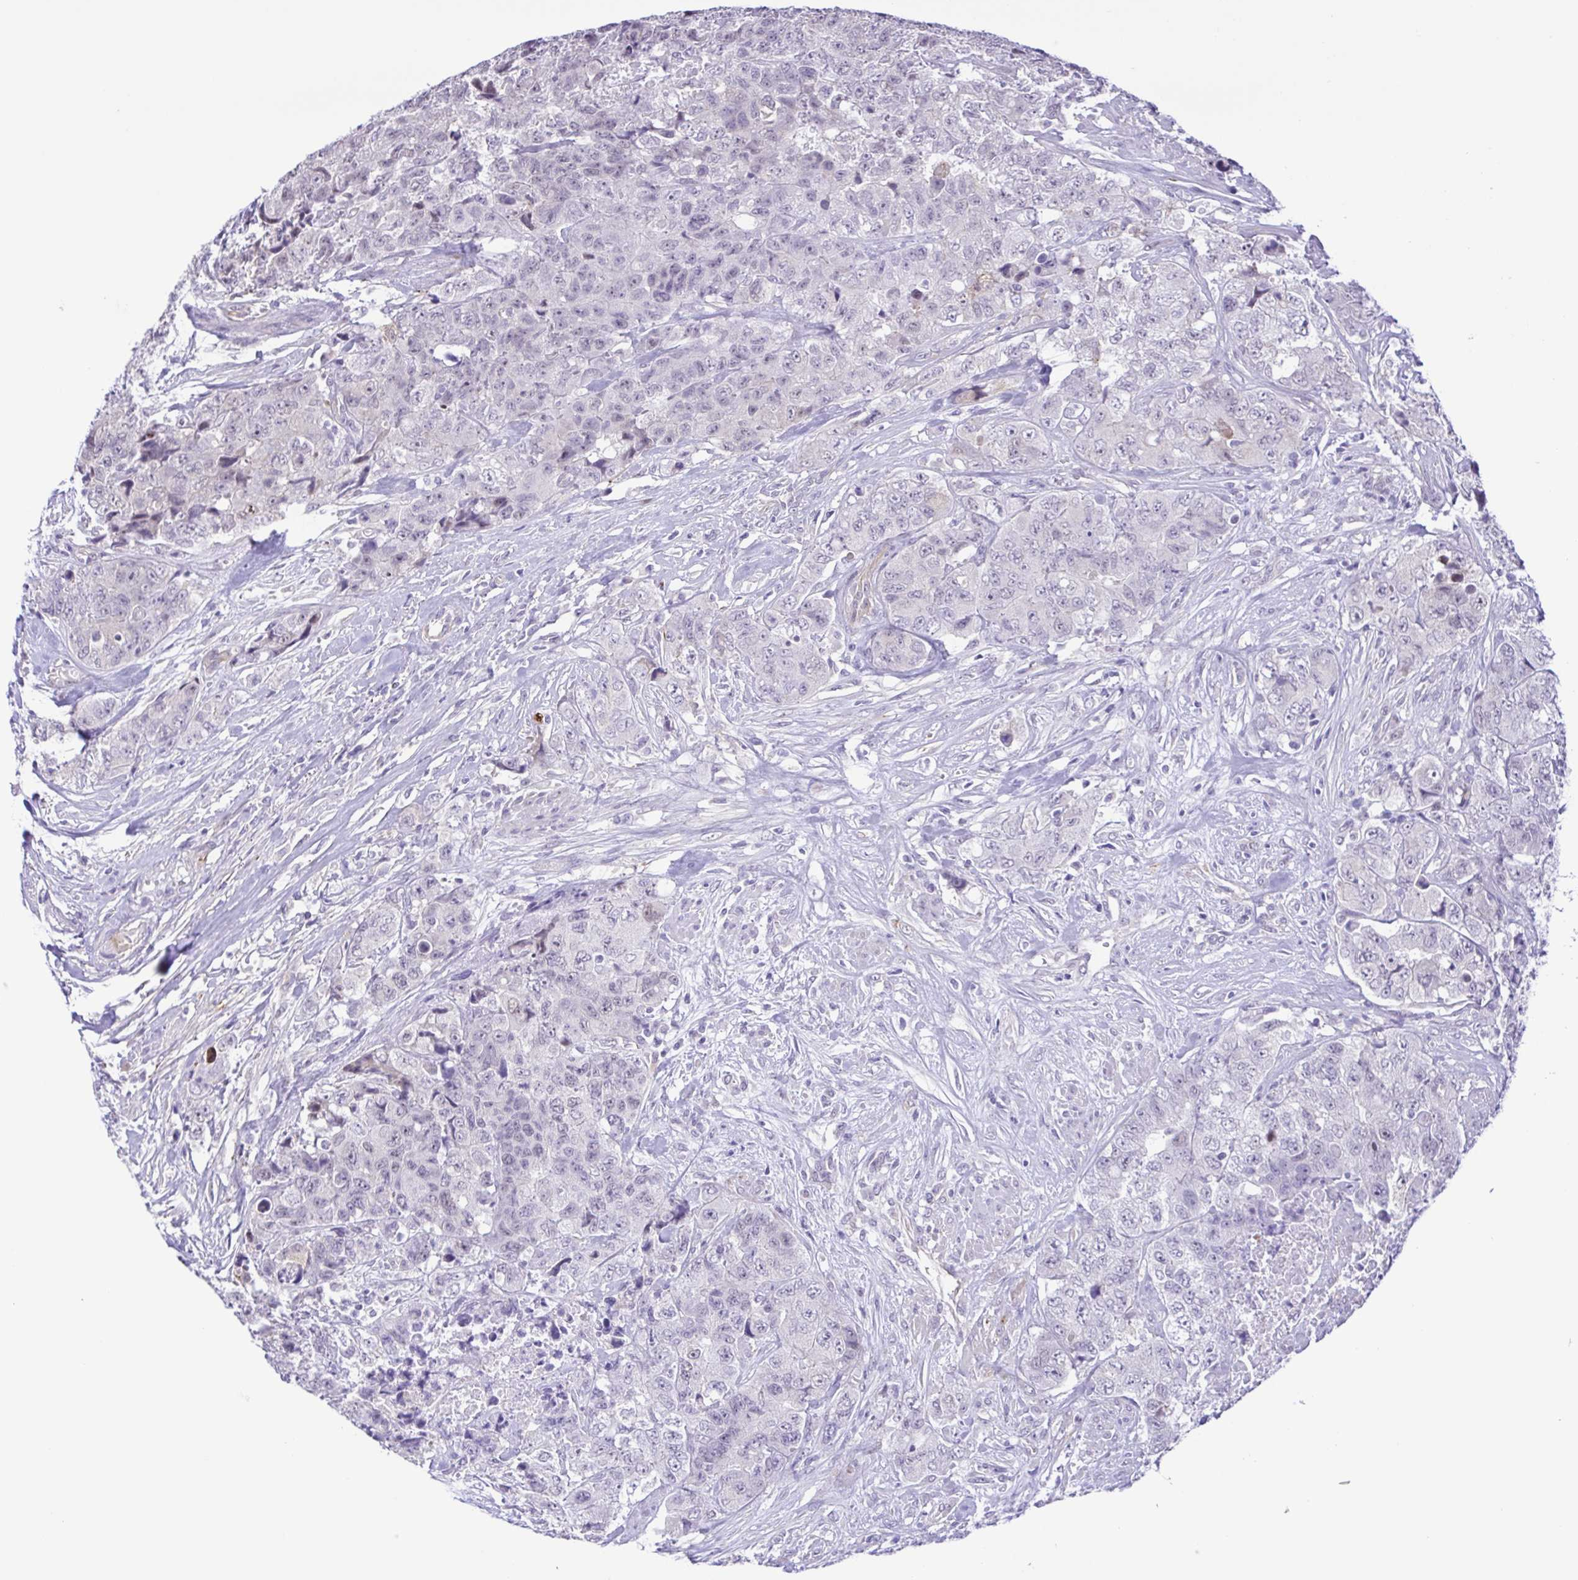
{"staining": {"intensity": "negative", "quantity": "none", "location": "none"}, "tissue": "urothelial cancer", "cell_type": "Tumor cells", "image_type": "cancer", "snomed": [{"axis": "morphology", "description": "Urothelial carcinoma, High grade"}, {"axis": "topography", "description": "Urinary bladder"}], "caption": "A high-resolution micrograph shows IHC staining of urothelial cancer, which displays no significant positivity in tumor cells. (Immunohistochemistry (ihc), brightfield microscopy, high magnification).", "gene": "DCLK2", "patient": {"sex": "female", "age": 78}}